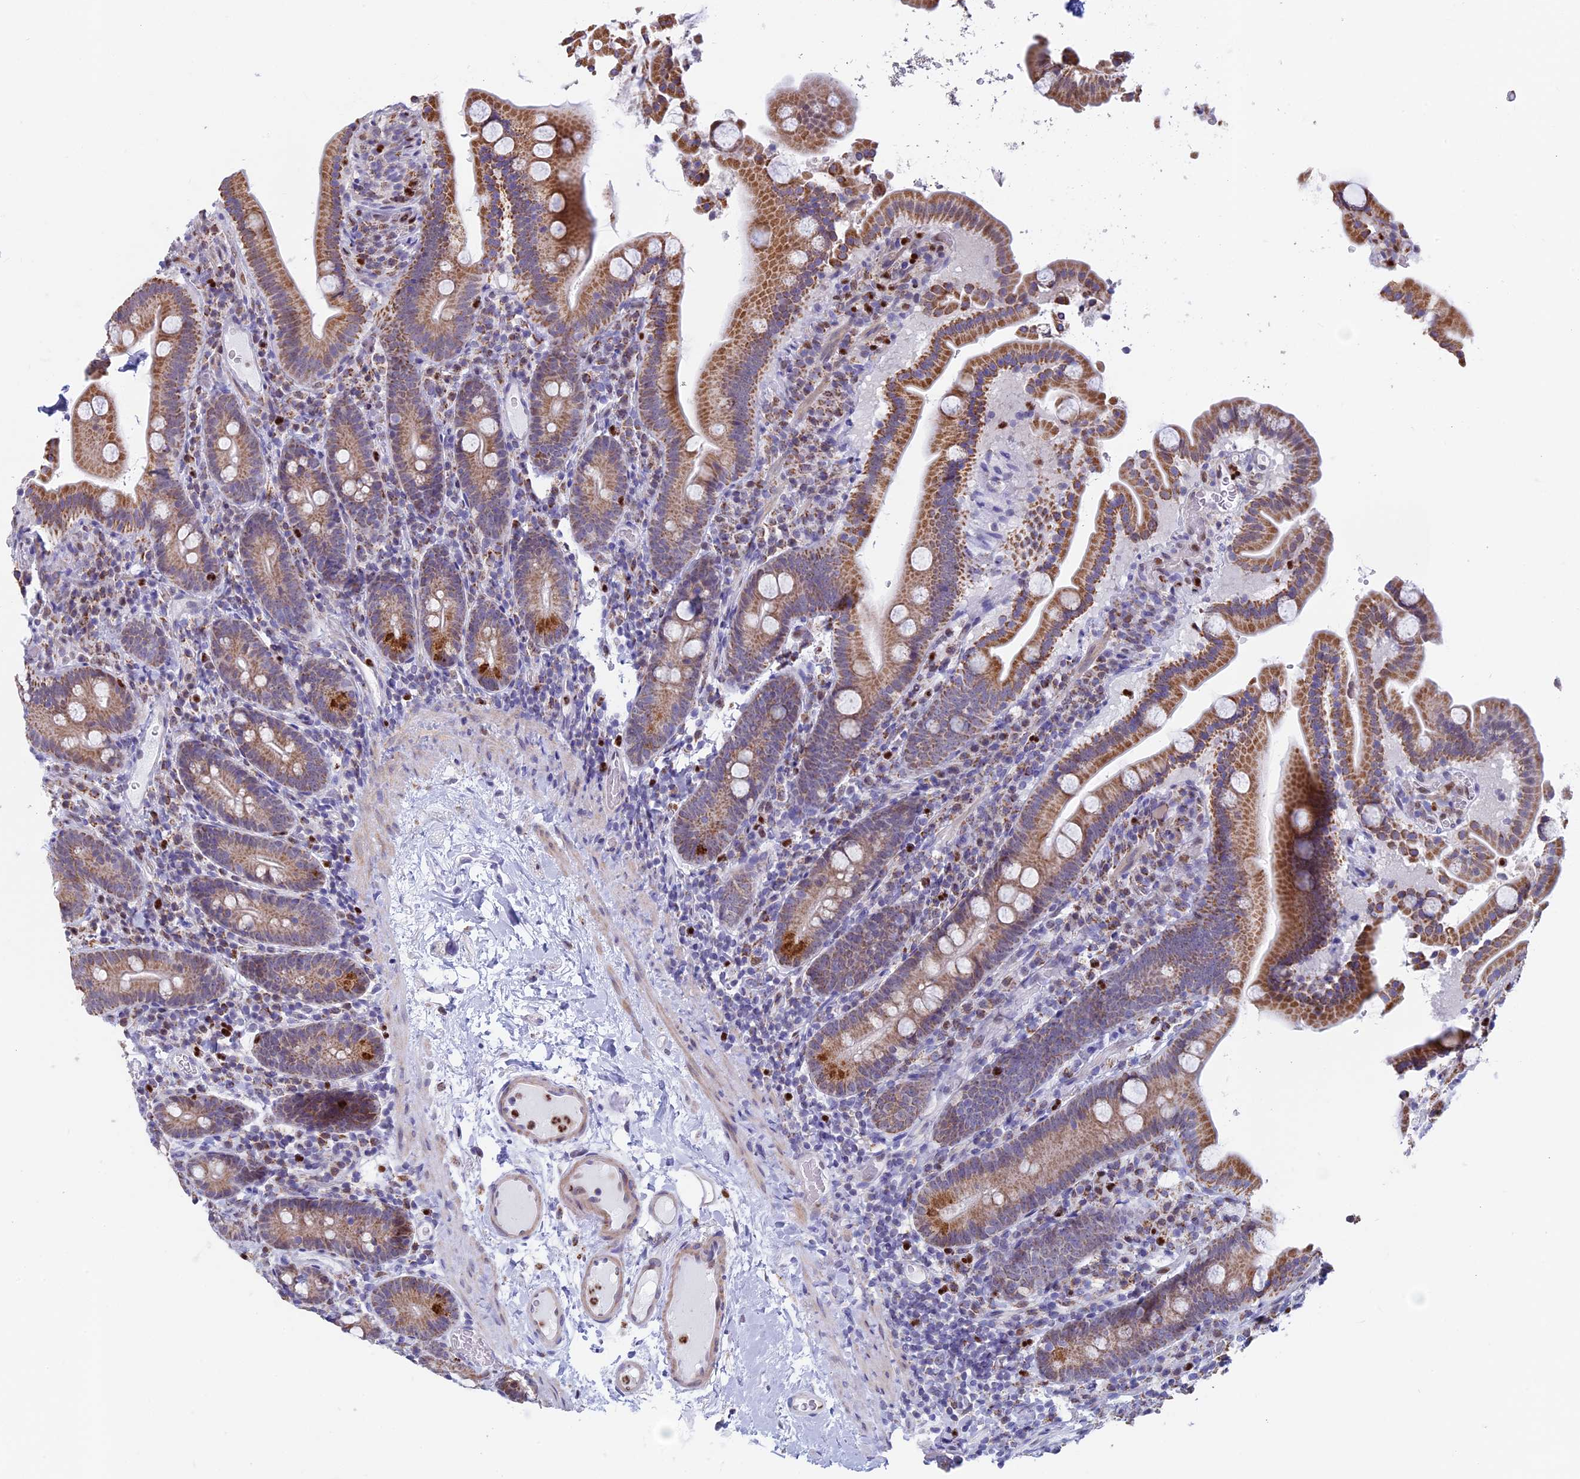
{"staining": {"intensity": "moderate", "quantity": ">75%", "location": "cytoplasmic/membranous"}, "tissue": "duodenum", "cell_type": "Glandular cells", "image_type": "normal", "snomed": [{"axis": "morphology", "description": "Normal tissue, NOS"}, {"axis": "topography", "description": "Duodenum"}], "caption": "Glandular cells demonstrate moderate cytoplasmic/membranous positivity in approximately >75% of cells in normal duodenum.", "gene": "ACSS1", "patient": {"sex": "male", "age": 55}}